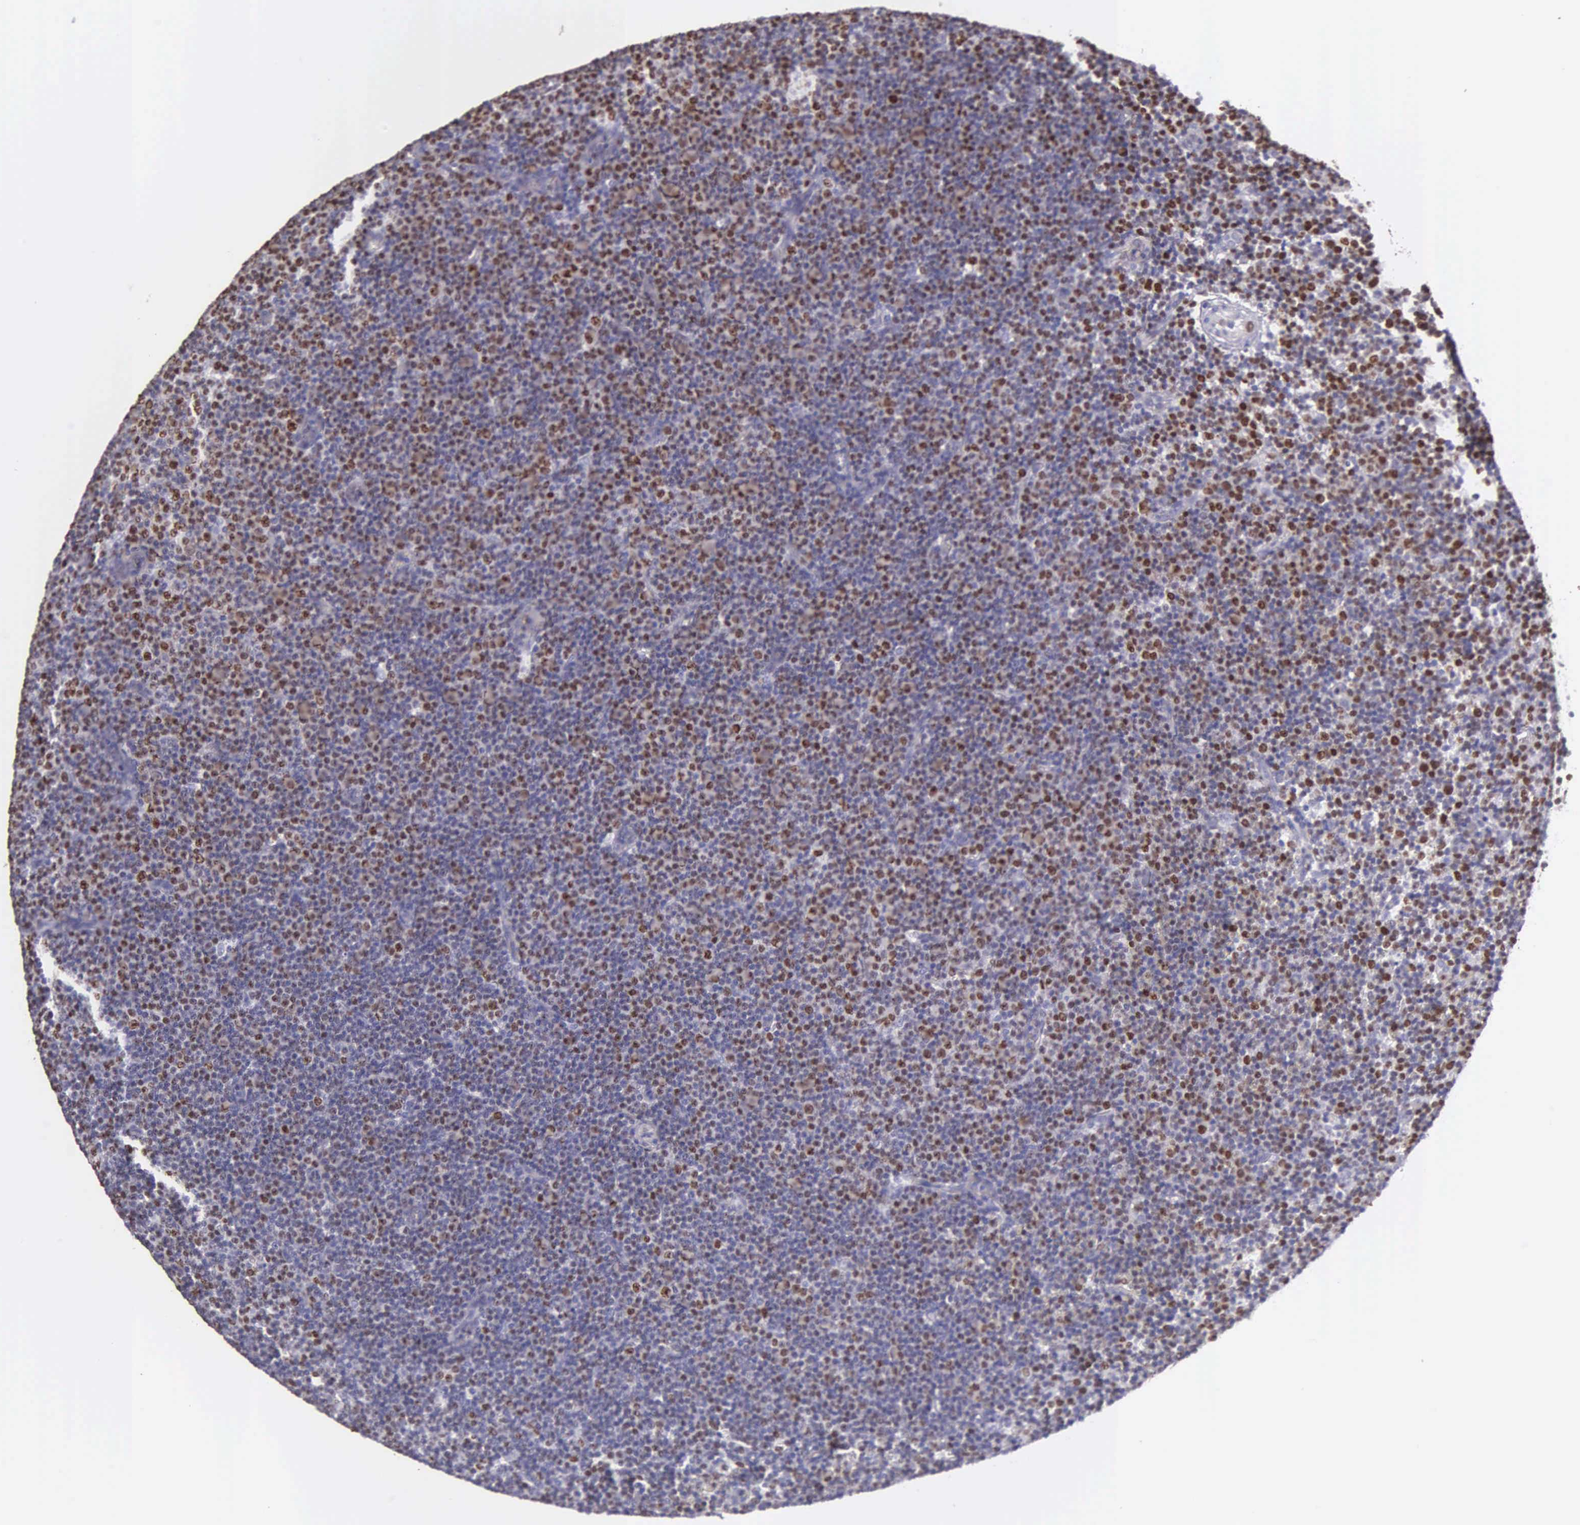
{"staining": {"intensity": "moderate", "quantity": "25%-75%", "location": "nuclear"}, "tissue": "lymphoma", "cell_type": "Tumor cells", "image_type": "cancer", "snomed": [{"axis": "morphology", "description": "Malignant lymphoma, non-Hodgkin's type, Low grade"}, {"axis": "topography", "description": "Lymph node"}], "caption": "Tumor cells display medium levels of moderate nuclear positivity in about 25%-75% of cells in lymphoma. The staining was performed using DAB (3,3'-diaminobenzidine), with brown indicating positive protein expression. Nuclei are stained blue with hematoxylin.", "gene": "MCM5", "patient": {"sex": "male", "age": 57}}